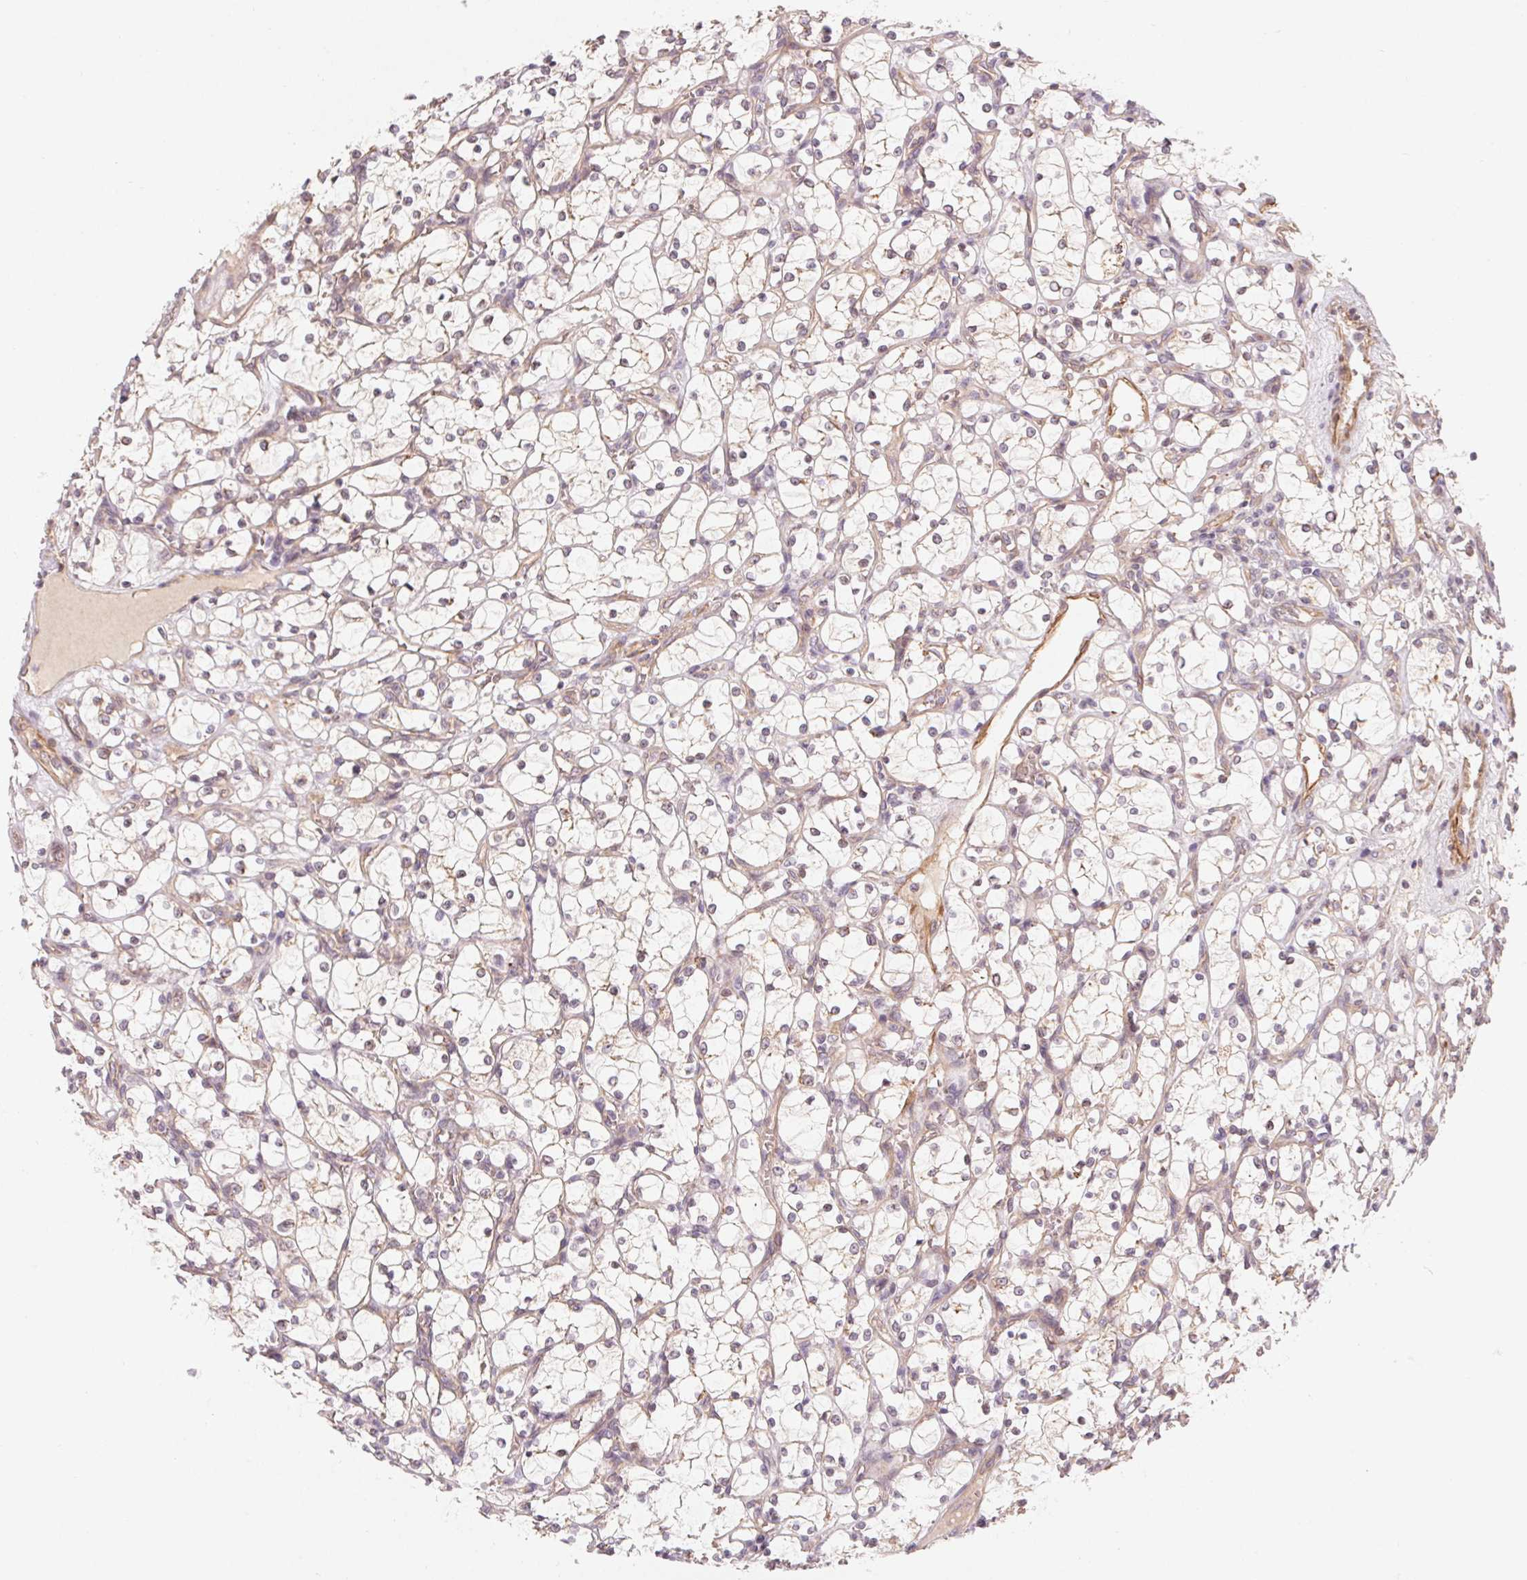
{"staining": {"intensity": "negative", "quantity": "none", "location": "none"}, "tissue": "renal cancer", "cell_type": "Tumor cells", "image_type": "cancer", "snomed": [{"axis": "morphology", "description": "Adenocarcinoma, NOS"}, {"axis": "topography", "description": "Kidney"}], "caption": "Immunohistochemistry (IHC) of renal adenocarcinoma demonstrates no positivity in tumor cells.", "gene": "CCDC112", "patient": {"sex": "female", "age": 69}}